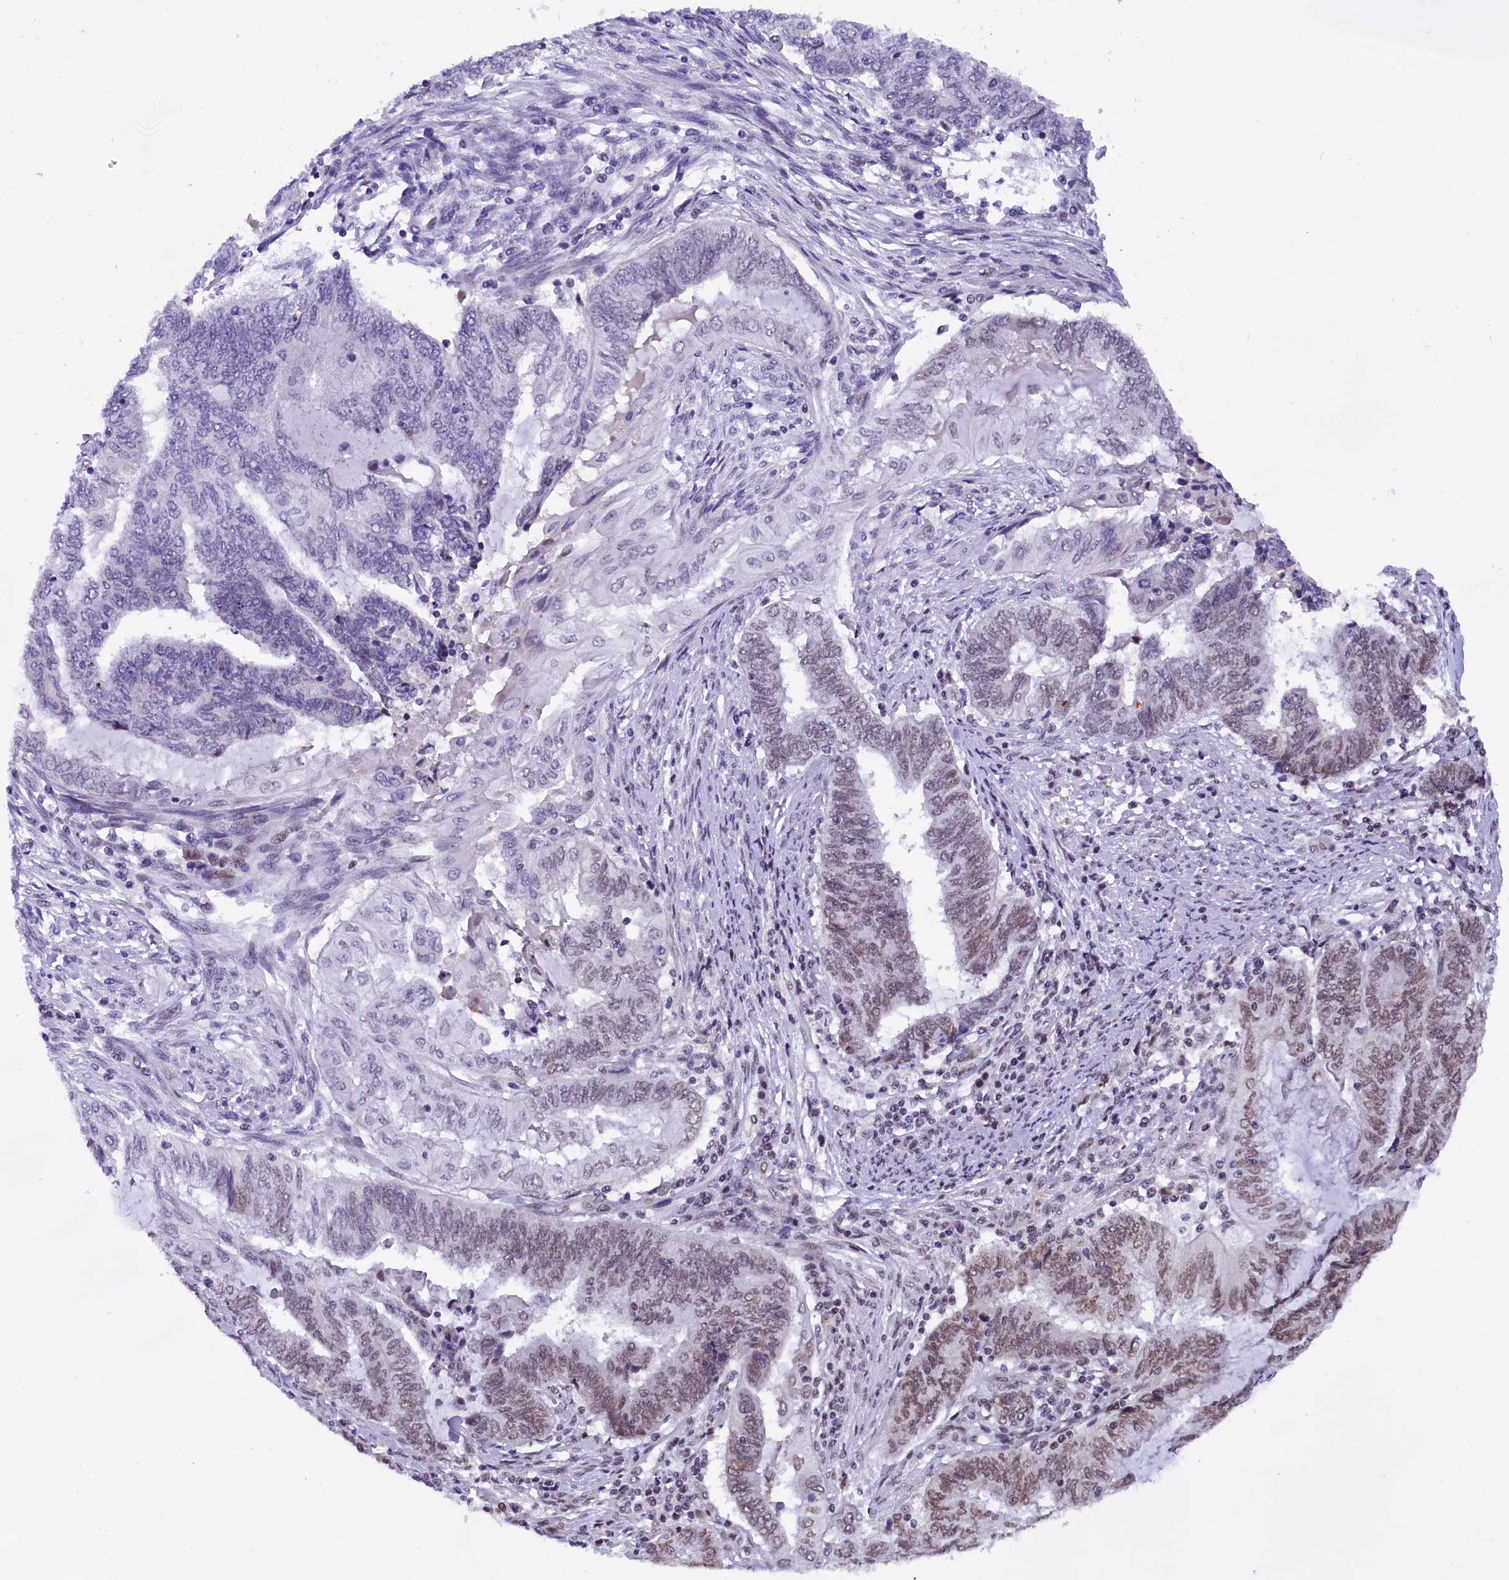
{"staining": {"intensity": "weak", "quantity": "25%-75%", "location": "nuclear"}, "tissue": "endometrial cancer", "cell_type": "Tumor cells", "image_type": "cancer", "snomed": [{"axis": "morphology", "description": "Adenocarcinoma, NOS"}, {"axis": "topography", "description": "Uterus"}, {"axis": "topography", "description": "Endometrium"}], "caption": "About 25%-75% of tumor cells in human endometrial adenocarcinoma exhibit weak nuclear protein positivity as visualized by brown immunohistochemical staining.", "gene": "CDYL2", "patient": {"sex": "female", "age": 70}}